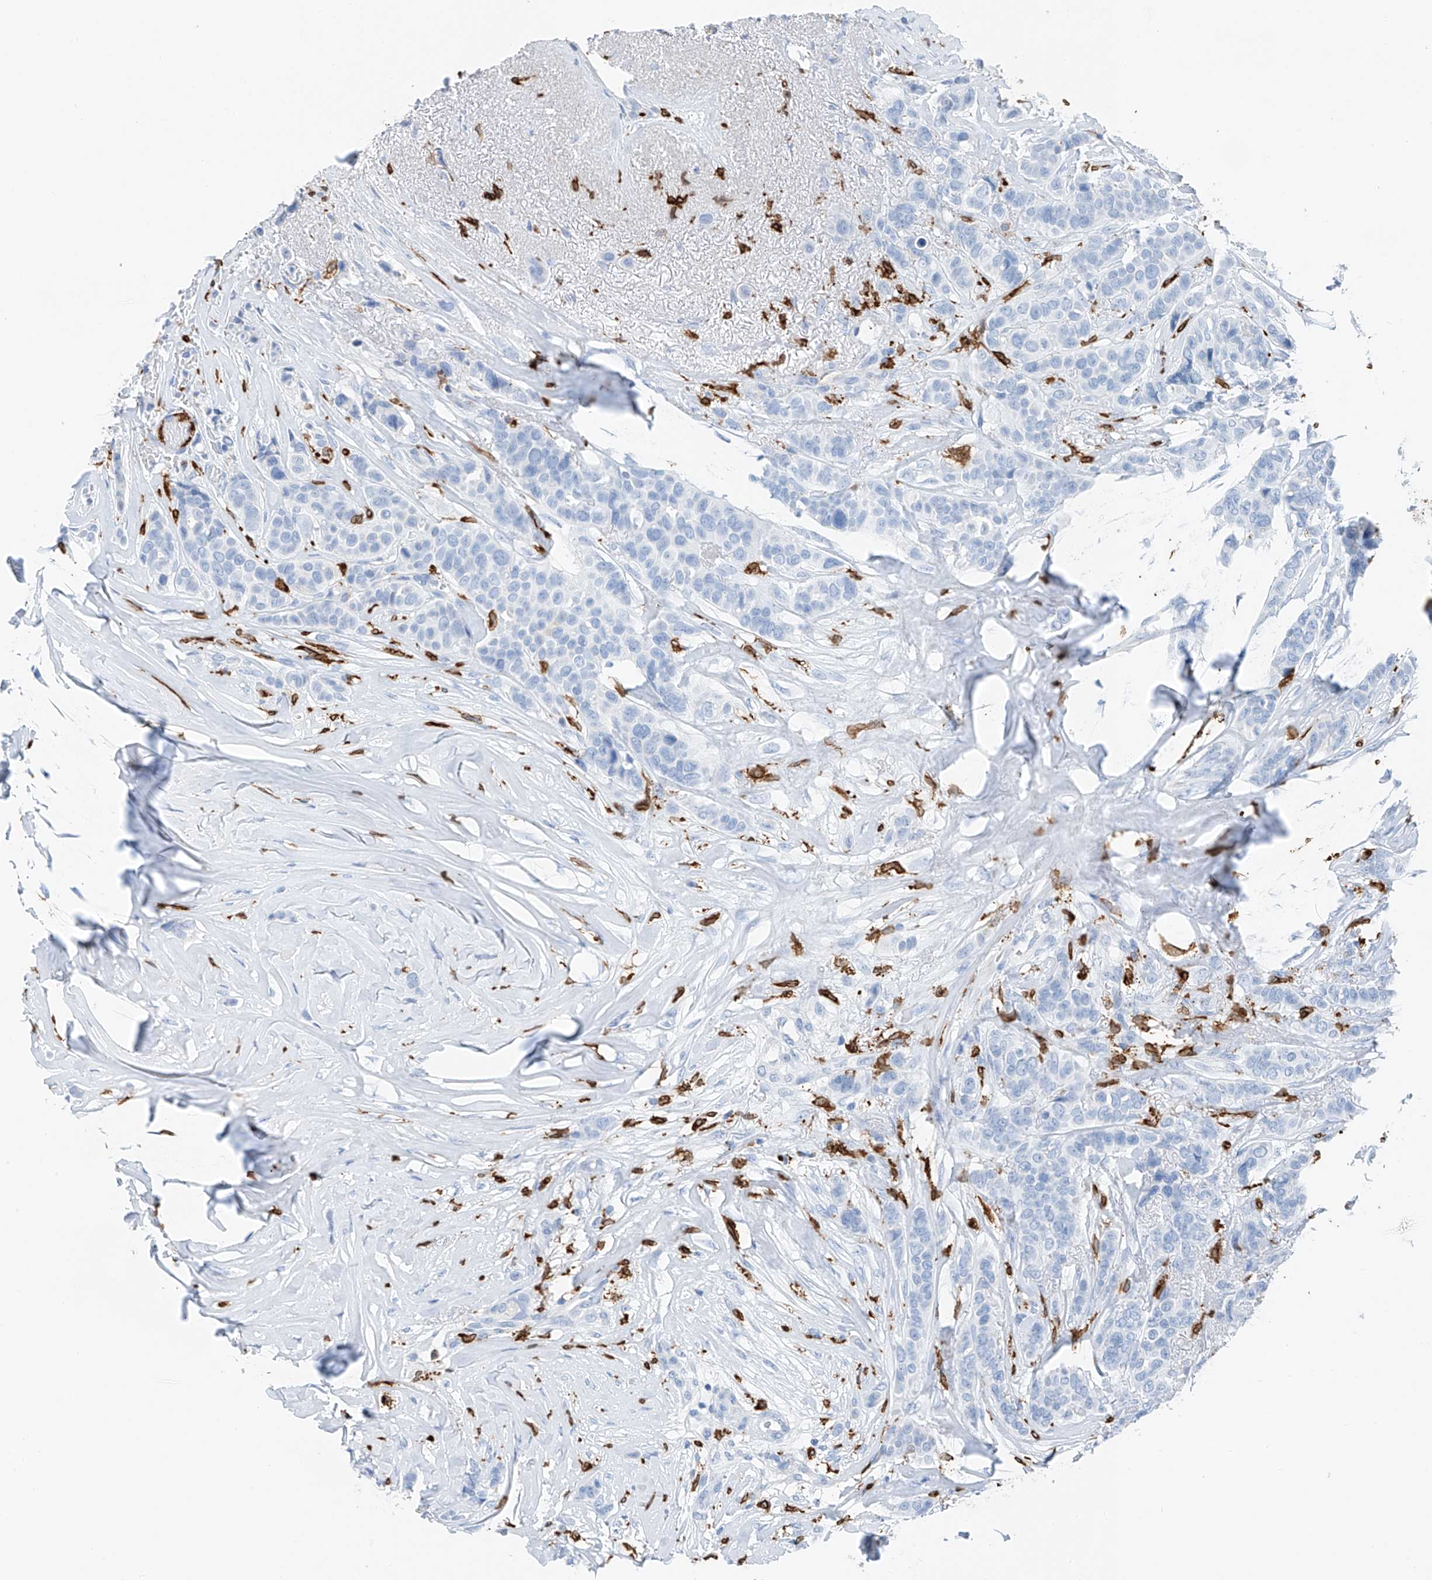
{"staining": {"intensity": "negative", "quantity": "none", "location": "none"}, "tissue": "breast cancer", "cell_type": "Tumor cells", "image_type": "cancer", "snomed": [{"axis": "morphology", "description": "Lobular carcinoma"}, {"axis": "topography", "description": "Breast"}], "caption": "Tumor cells show no significant protein positivity in breast cancer (lobular carcinoma).", "gene": "TBXAS1", "patient": {"sex": "female", "age": 51}}